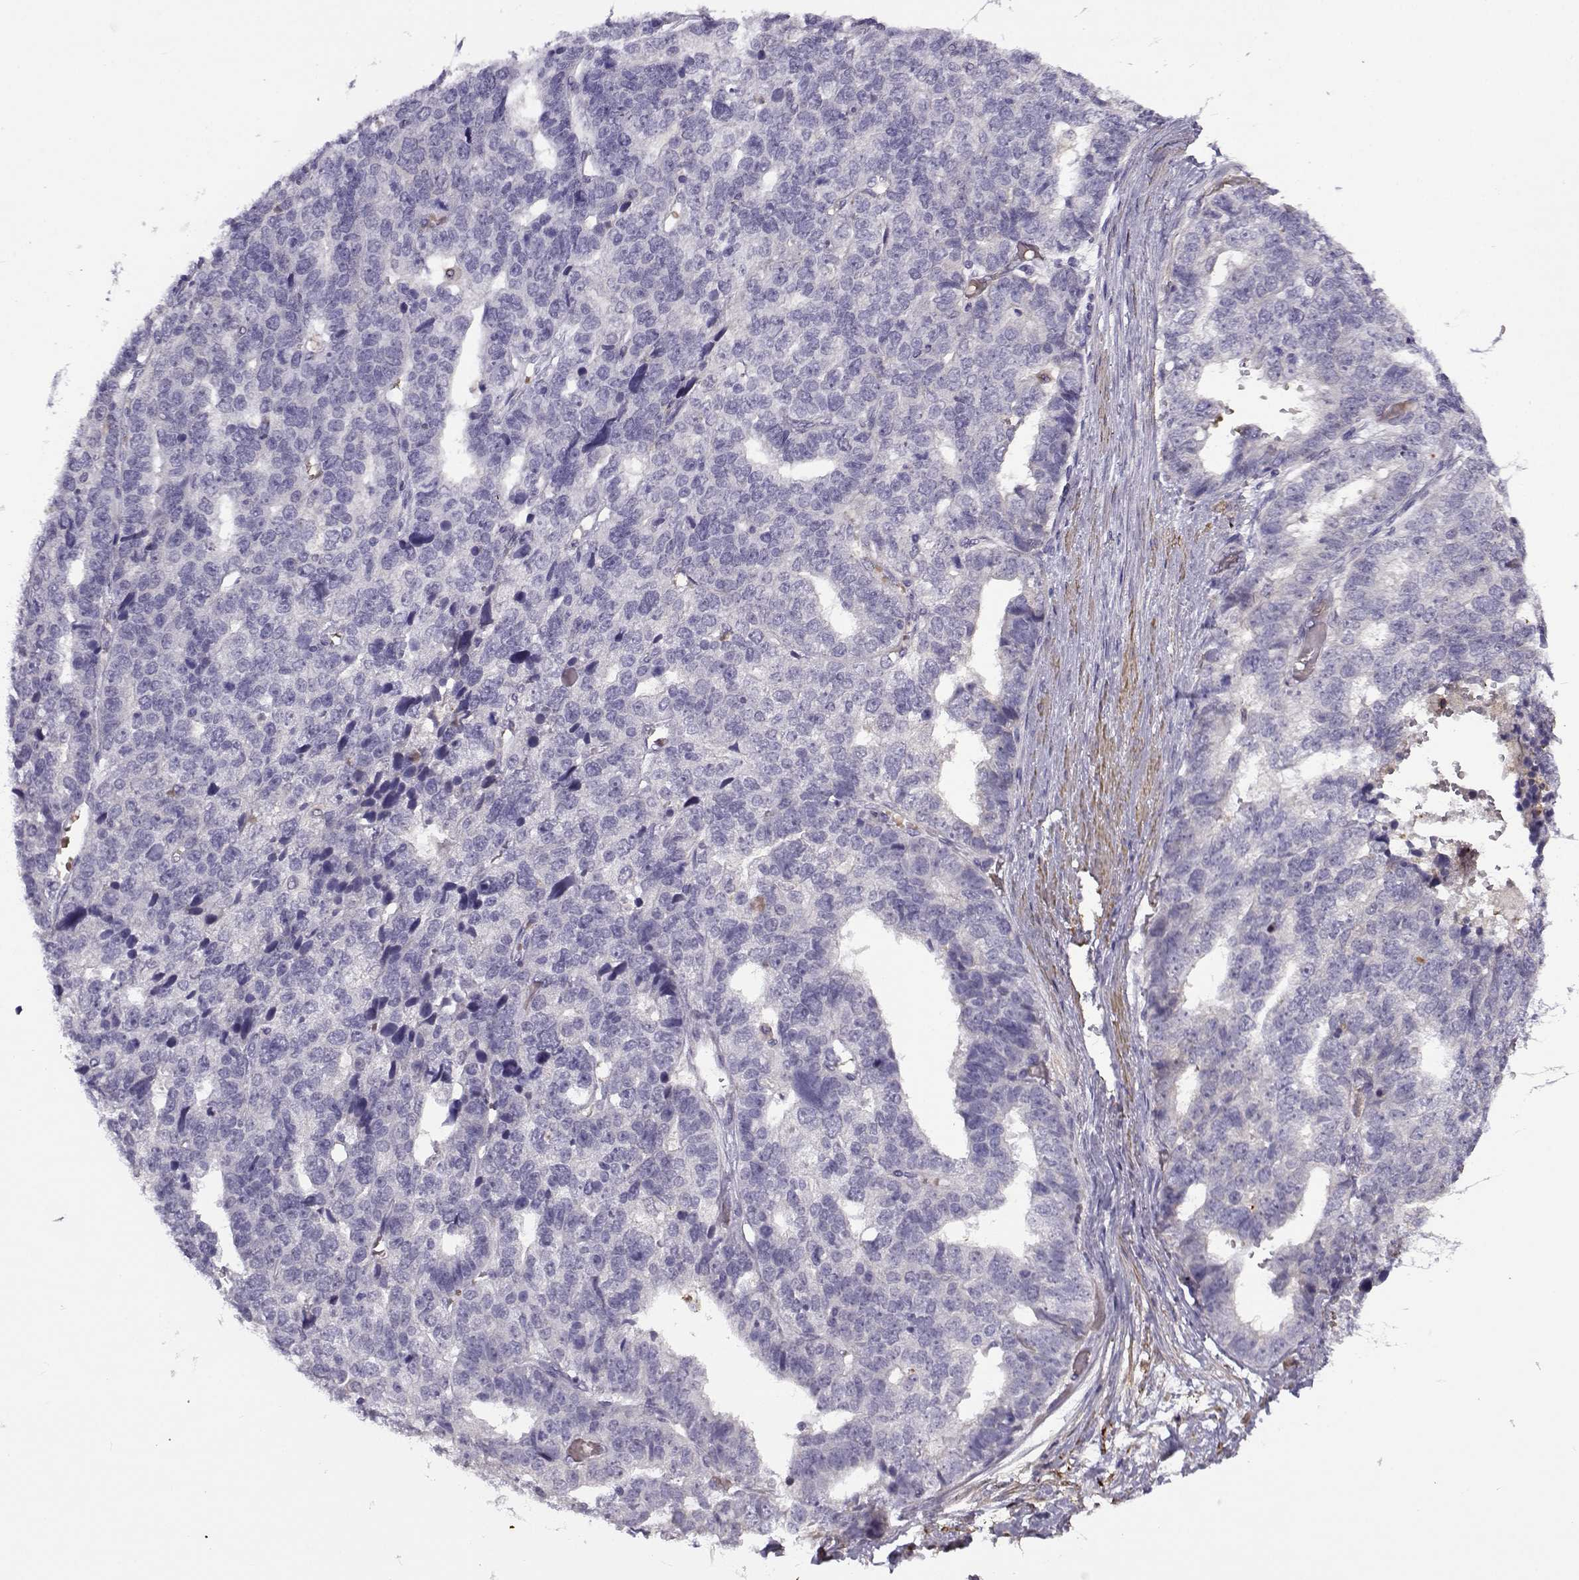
{"staining": {"intensity": "negative", "quantity": "none", "location": "none"}, "tissue": "stomach cancer", "cell_type": "Tumor cells", "image_type": "cancer", "snomed": [{"axis": "morphology", "description": "Adenocarcinoma, NOS"}, {"axis": "topography", "description": "Stomach"}], "caption": "High magnification brightfield microscopy of stomach adenocarcinoma stained with DAB (brown) and counterstained with hematoxylin (blue): tumor cells show no significant expression.", "gene": "UCP3", "patient": {"sex": "male", "age": 69}}